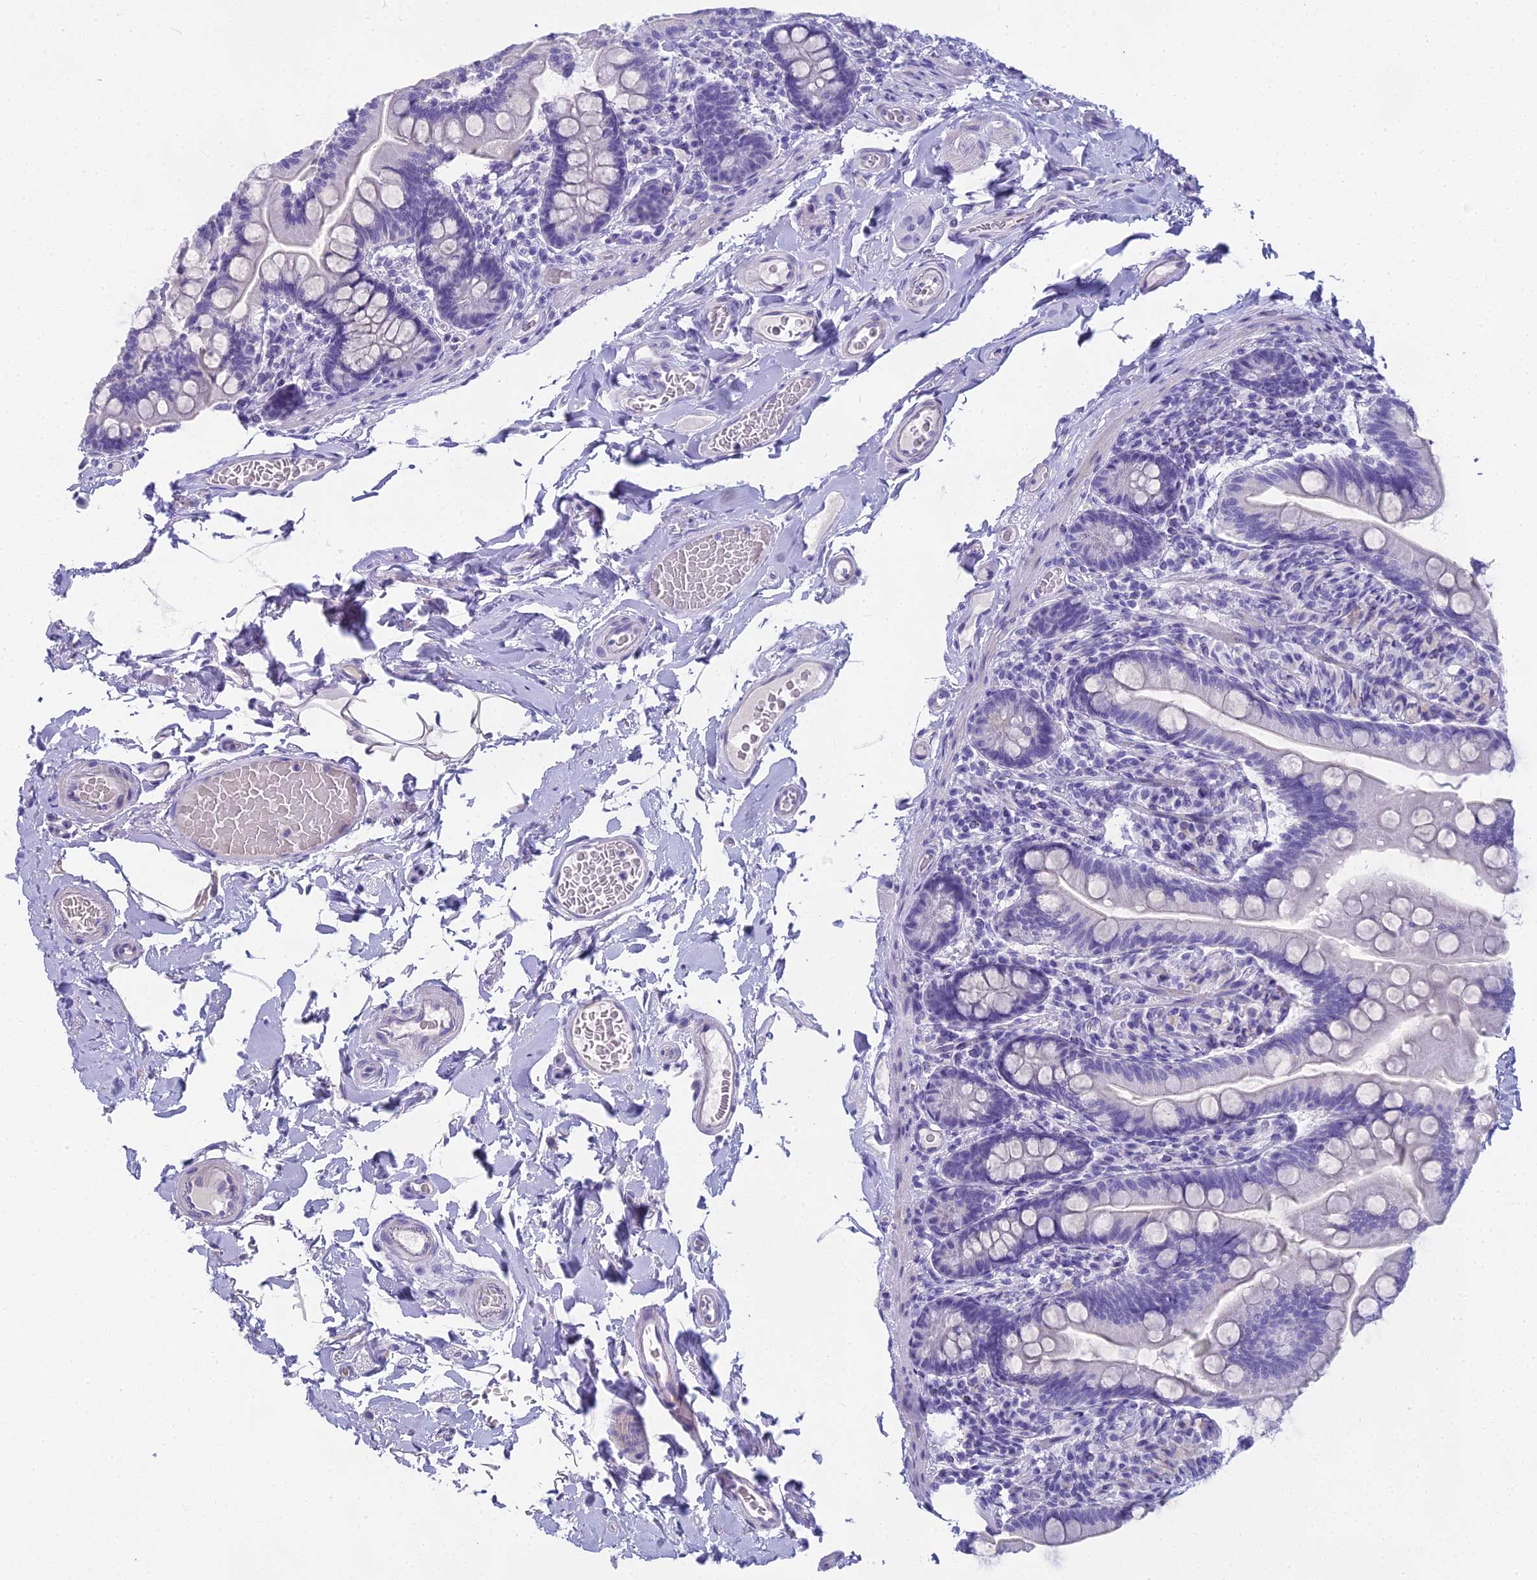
{"staining": {"intensity": "negative", "quantity": "none", "location": "none"}, "tissue": "small intestine", "cell_type": "Glandular cells", "image_type": "normal", "snomed": [{"axis": "morphology", "description": "Normal tissue, NOS"}, {"axis": "topography", "description": "Small intestine"}], "caption": "Glandular cells are negative for protein expression in unremarkable human small intestine. (Stains: DAB (3,3'-diaminobenzidine) immunohistochemistry with hematoxylin counter stain, Microscopy: brightfield microscopy at high magnification).", "gene": "UNC80", "patient": {"sex": "female", "age": 64}}